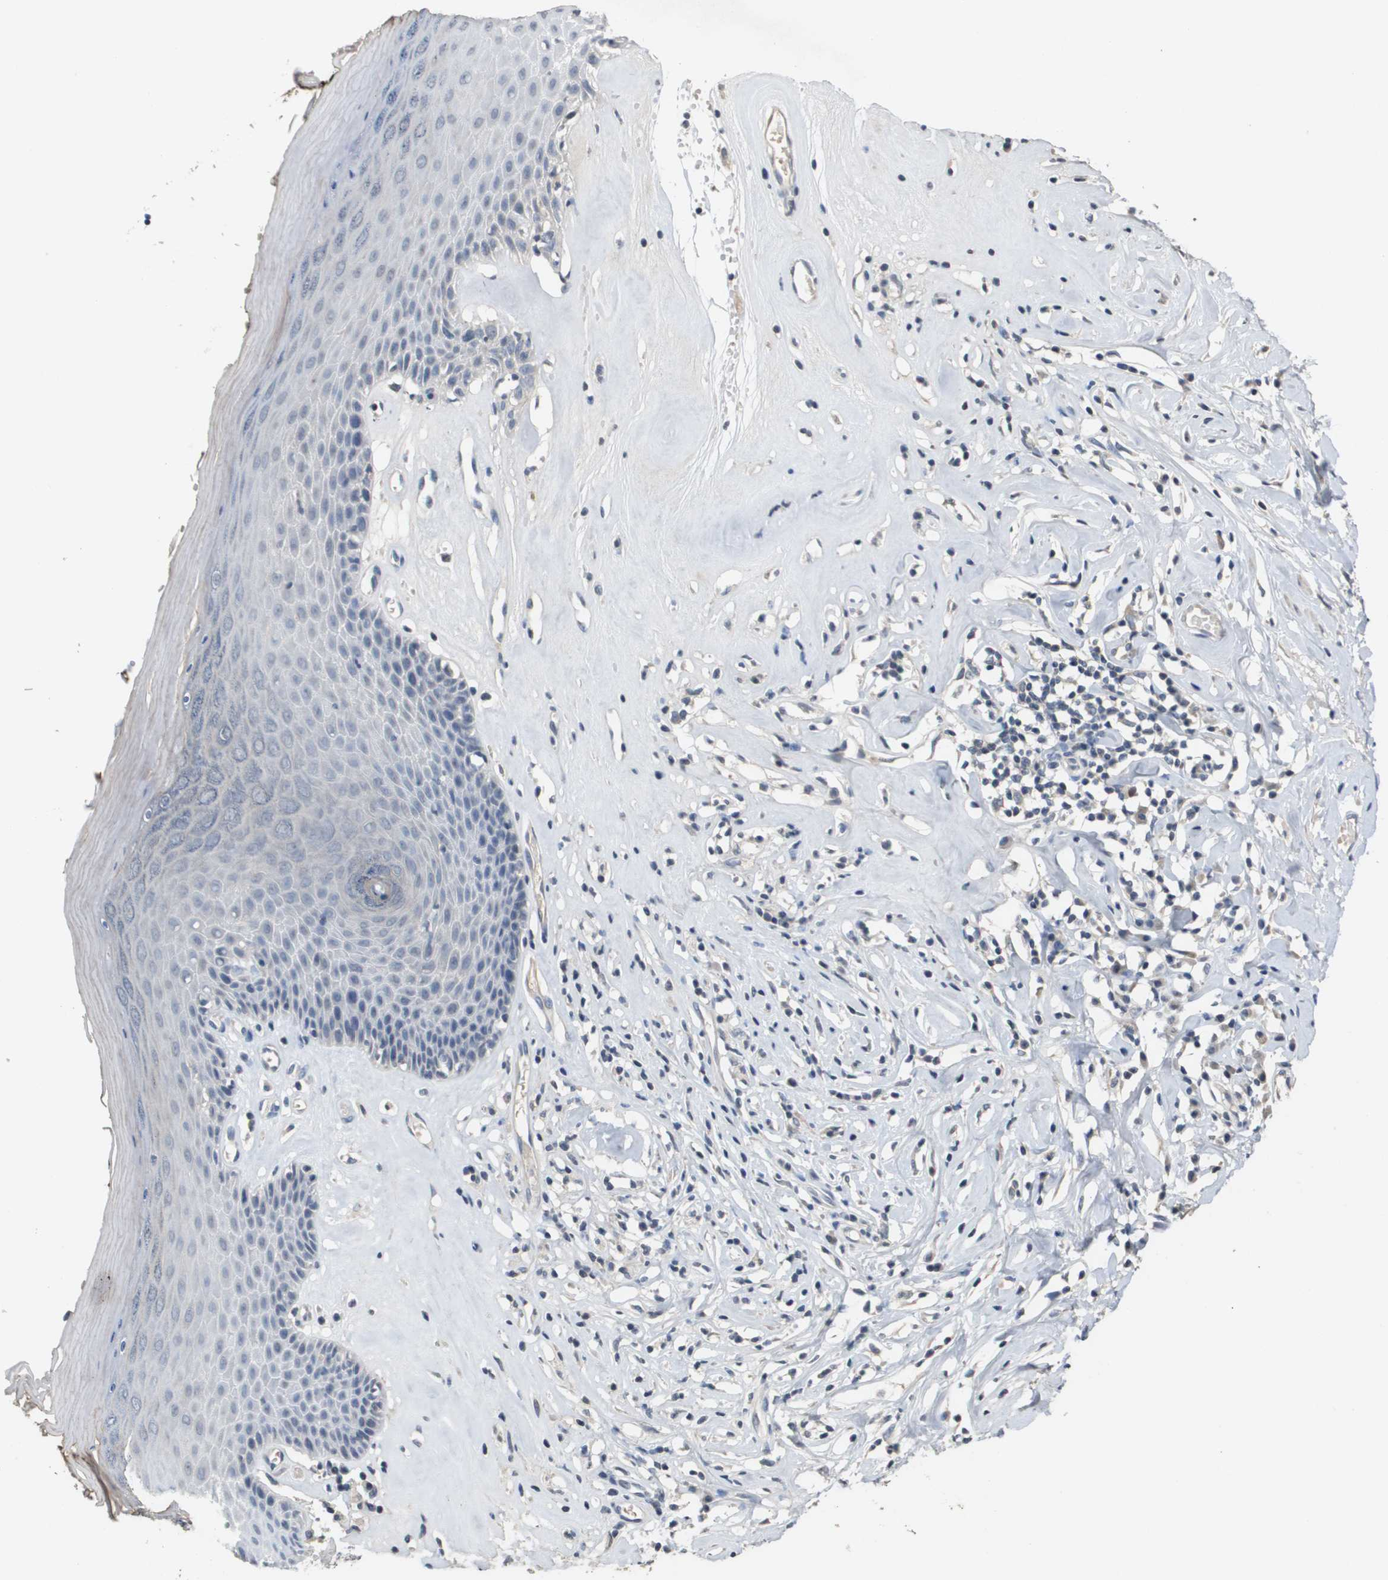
{"staining": {"intensity": "negative", "quantity": "none", "location": "none"}, "tissue": "skin", "cell_type": "Epidermal cells", "image_type": "normal", "snomed": [{"axis": "morphology", "description": "Normal tissue, NOS"}, {"axis": "morphology", "description": "Inflammation, NOS"}, {"axis": "topography", "description": "Vulva"}], "caption": "Skin was stained to show a protein in brown. There is no significant staining in epidermal cells. (DAB IHC with hematoxylin counter stain).", "gene": "CAPN11", "patient": {"sex": "female", "age": 84}}